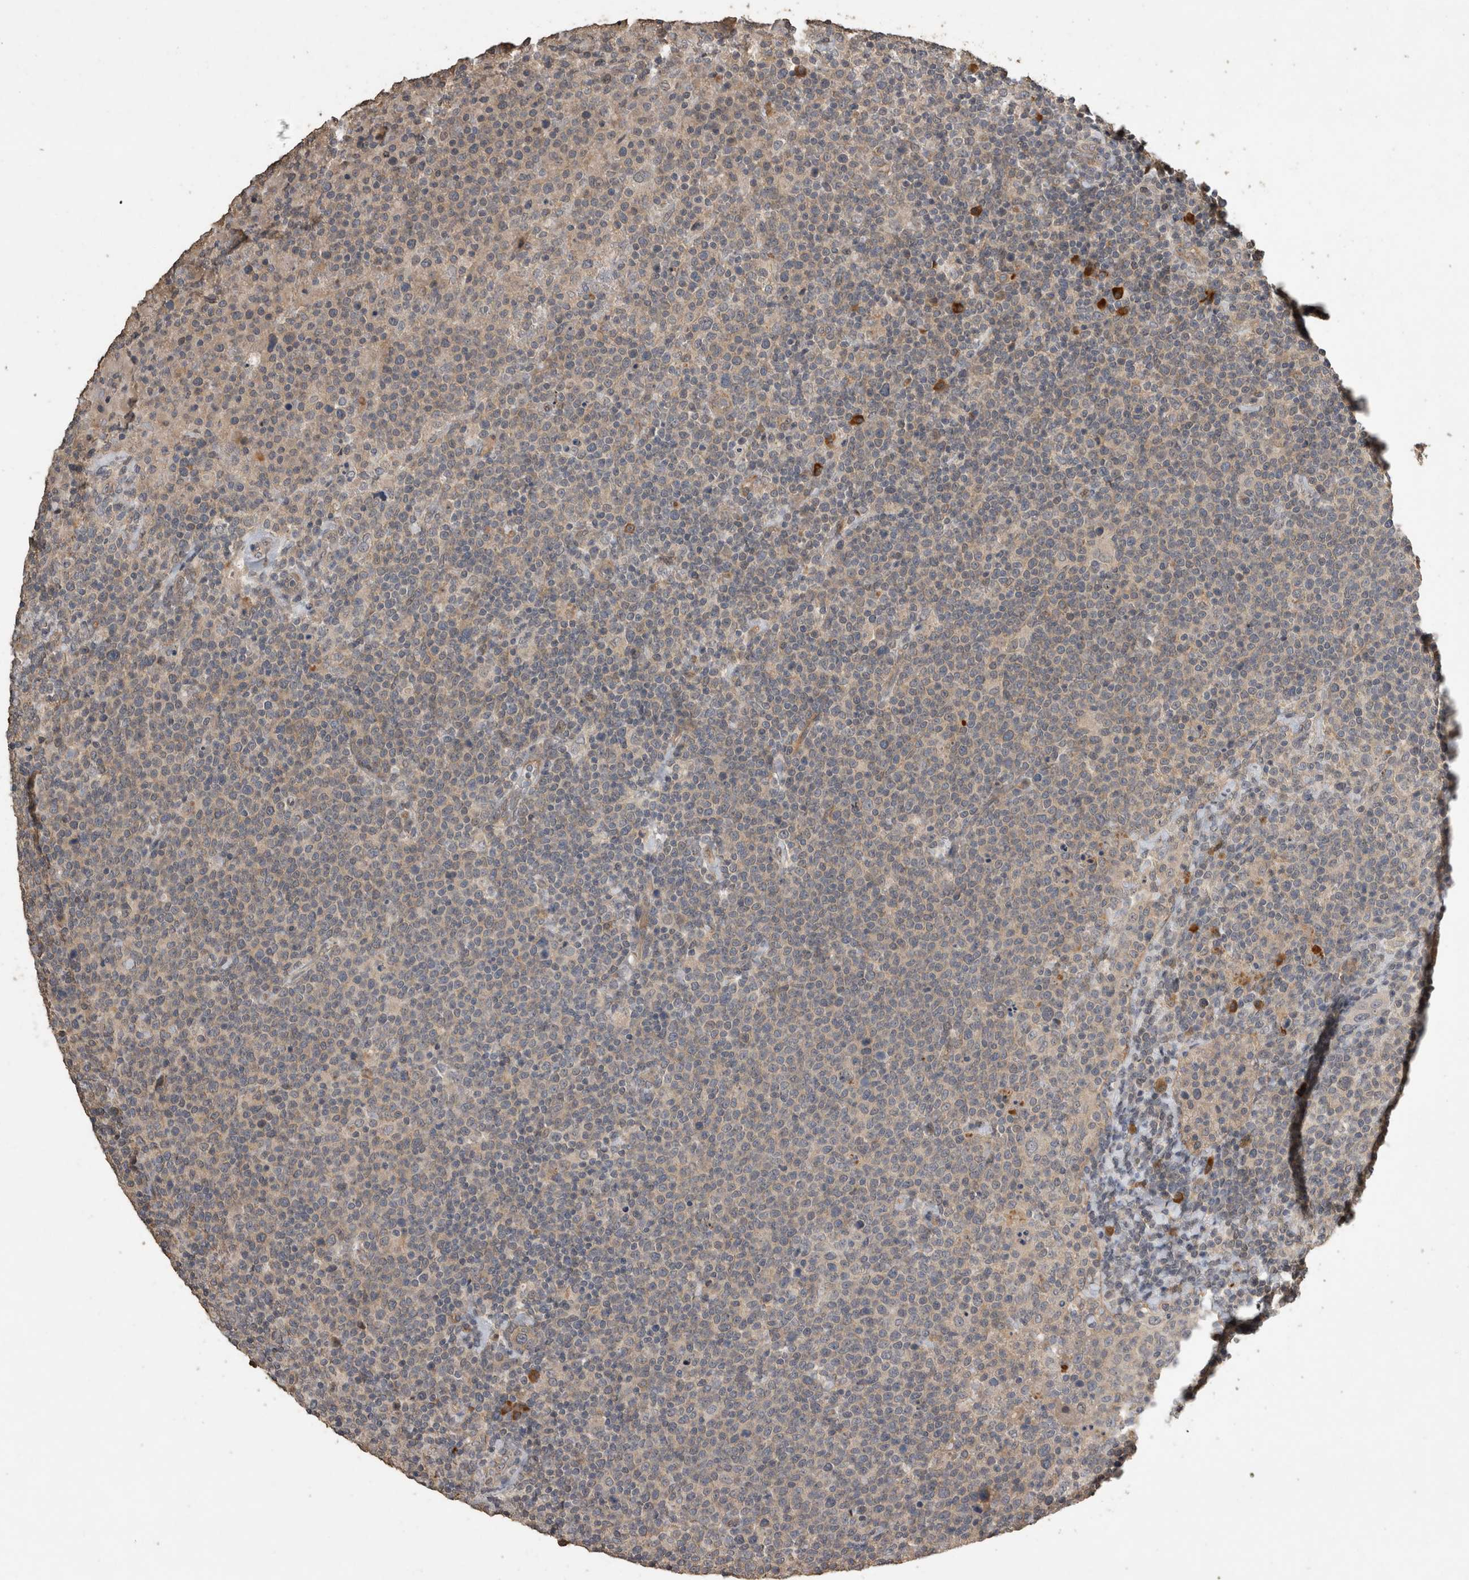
{"staining": {"intensity": "negative", "quantity": "none", "location": "none"}, "tissue": "lymphoma", "cell_type": "Tumor cells", "image_type": "cancer", "snomed": [{"axis": "morphology", "description": "Malignant lymphoma, non-Hodgkin's type, High grade"}, {"axis": "topography", "description": "Lymph node"}], "caption": "Tumor cells show no significant positivity in lymphoma.", "gene": "RHPN1", "patient": {"sex": "male", "age": 61}}